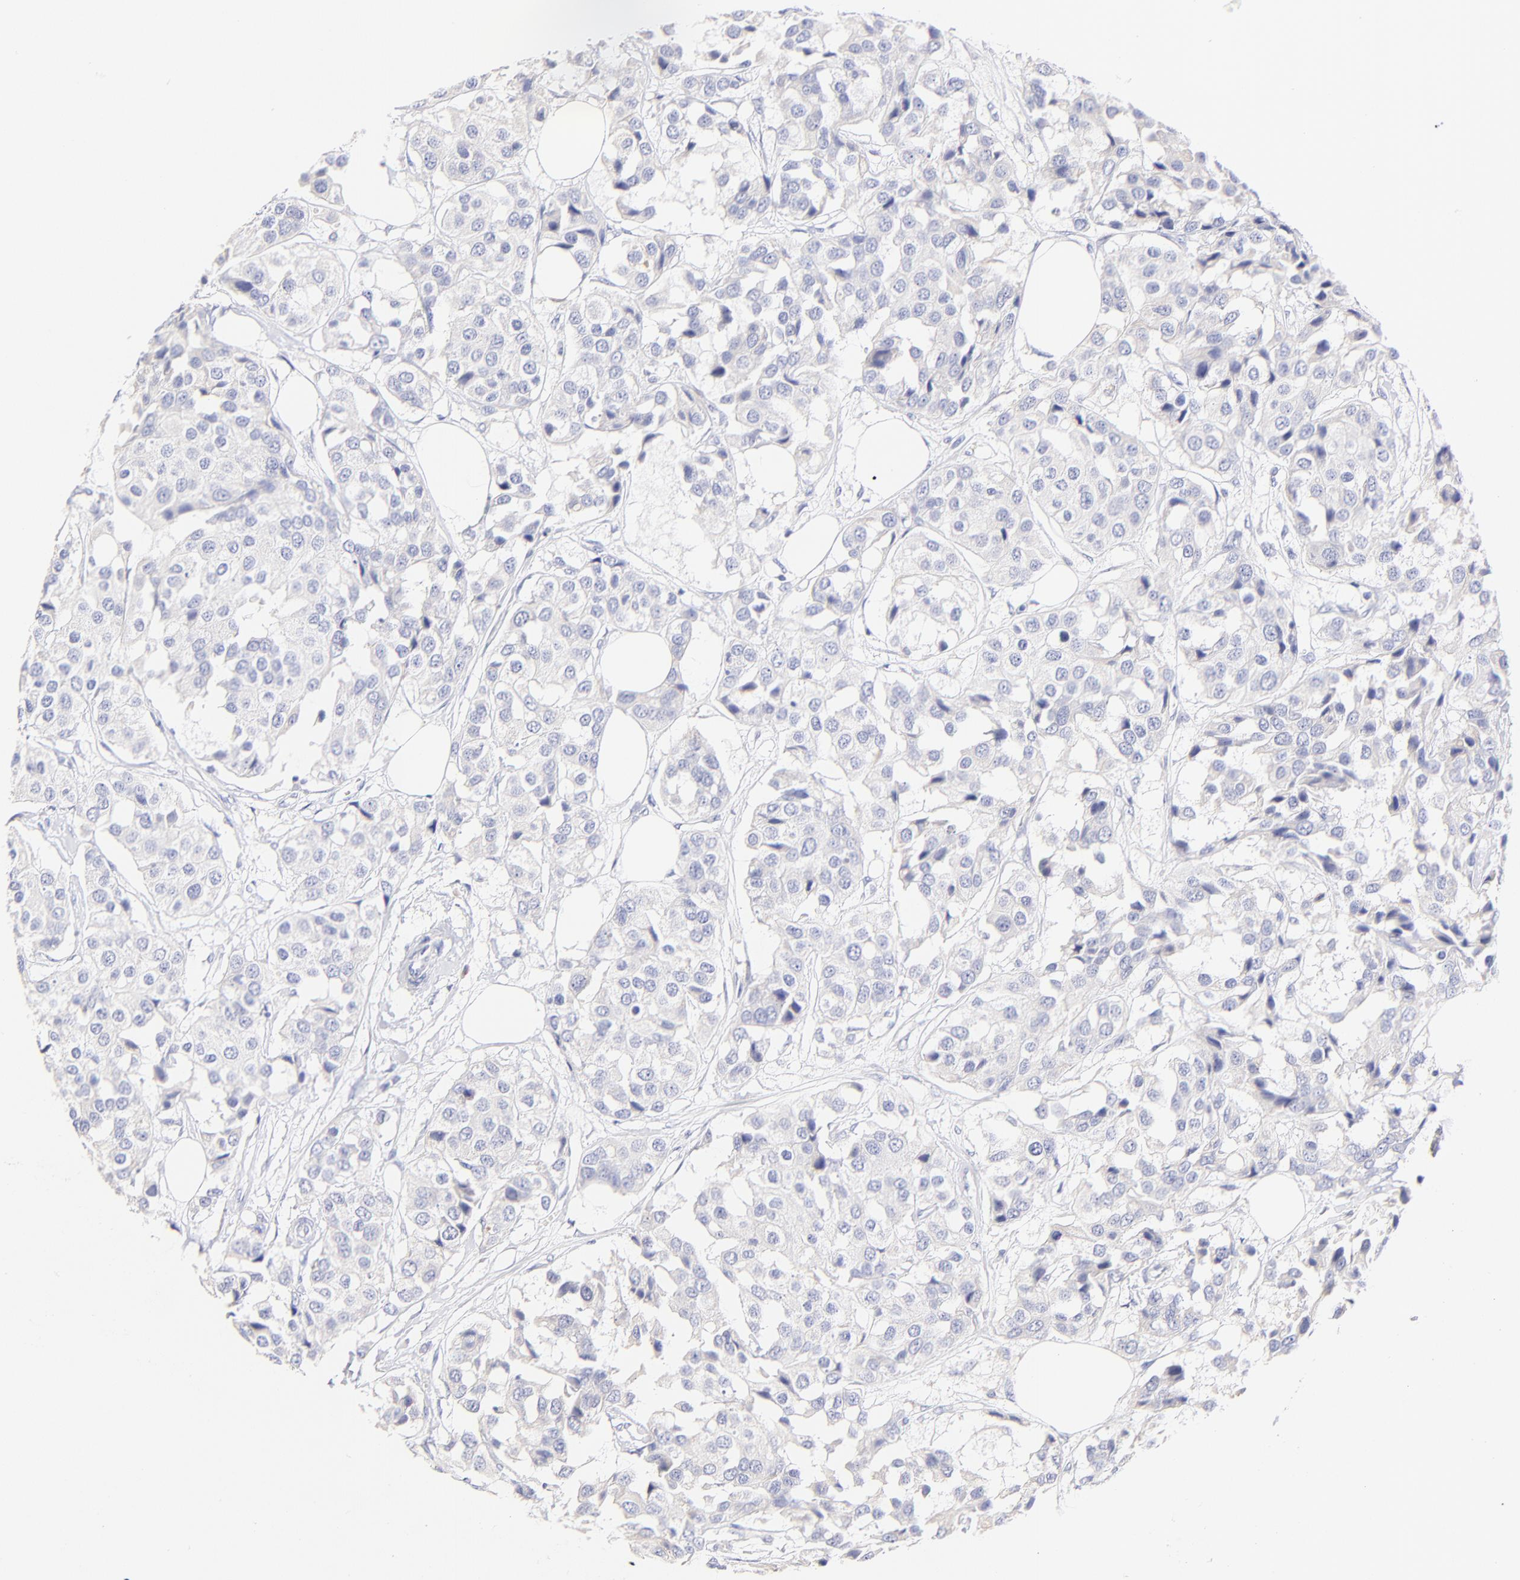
{"staining": {"intensity": "negative", "quantity": "none", "location": "none"}, "tissue": "breast cancer", "cell_type": "Tumor cells", "image_type": "cancer", "snomed": [{"axis": "morphology", "description": "Duct carcinoma"}, {"axis": "topography", "description": "Breast"}], "caption": "This photomicrograph is of breast cancer stained with IHC to label a protein in brown with the nuclei are counter-stained blue. There is no expression in tumor cells.", "gene": "ASB9", "patient": {"sex": "female", "age": 80}}